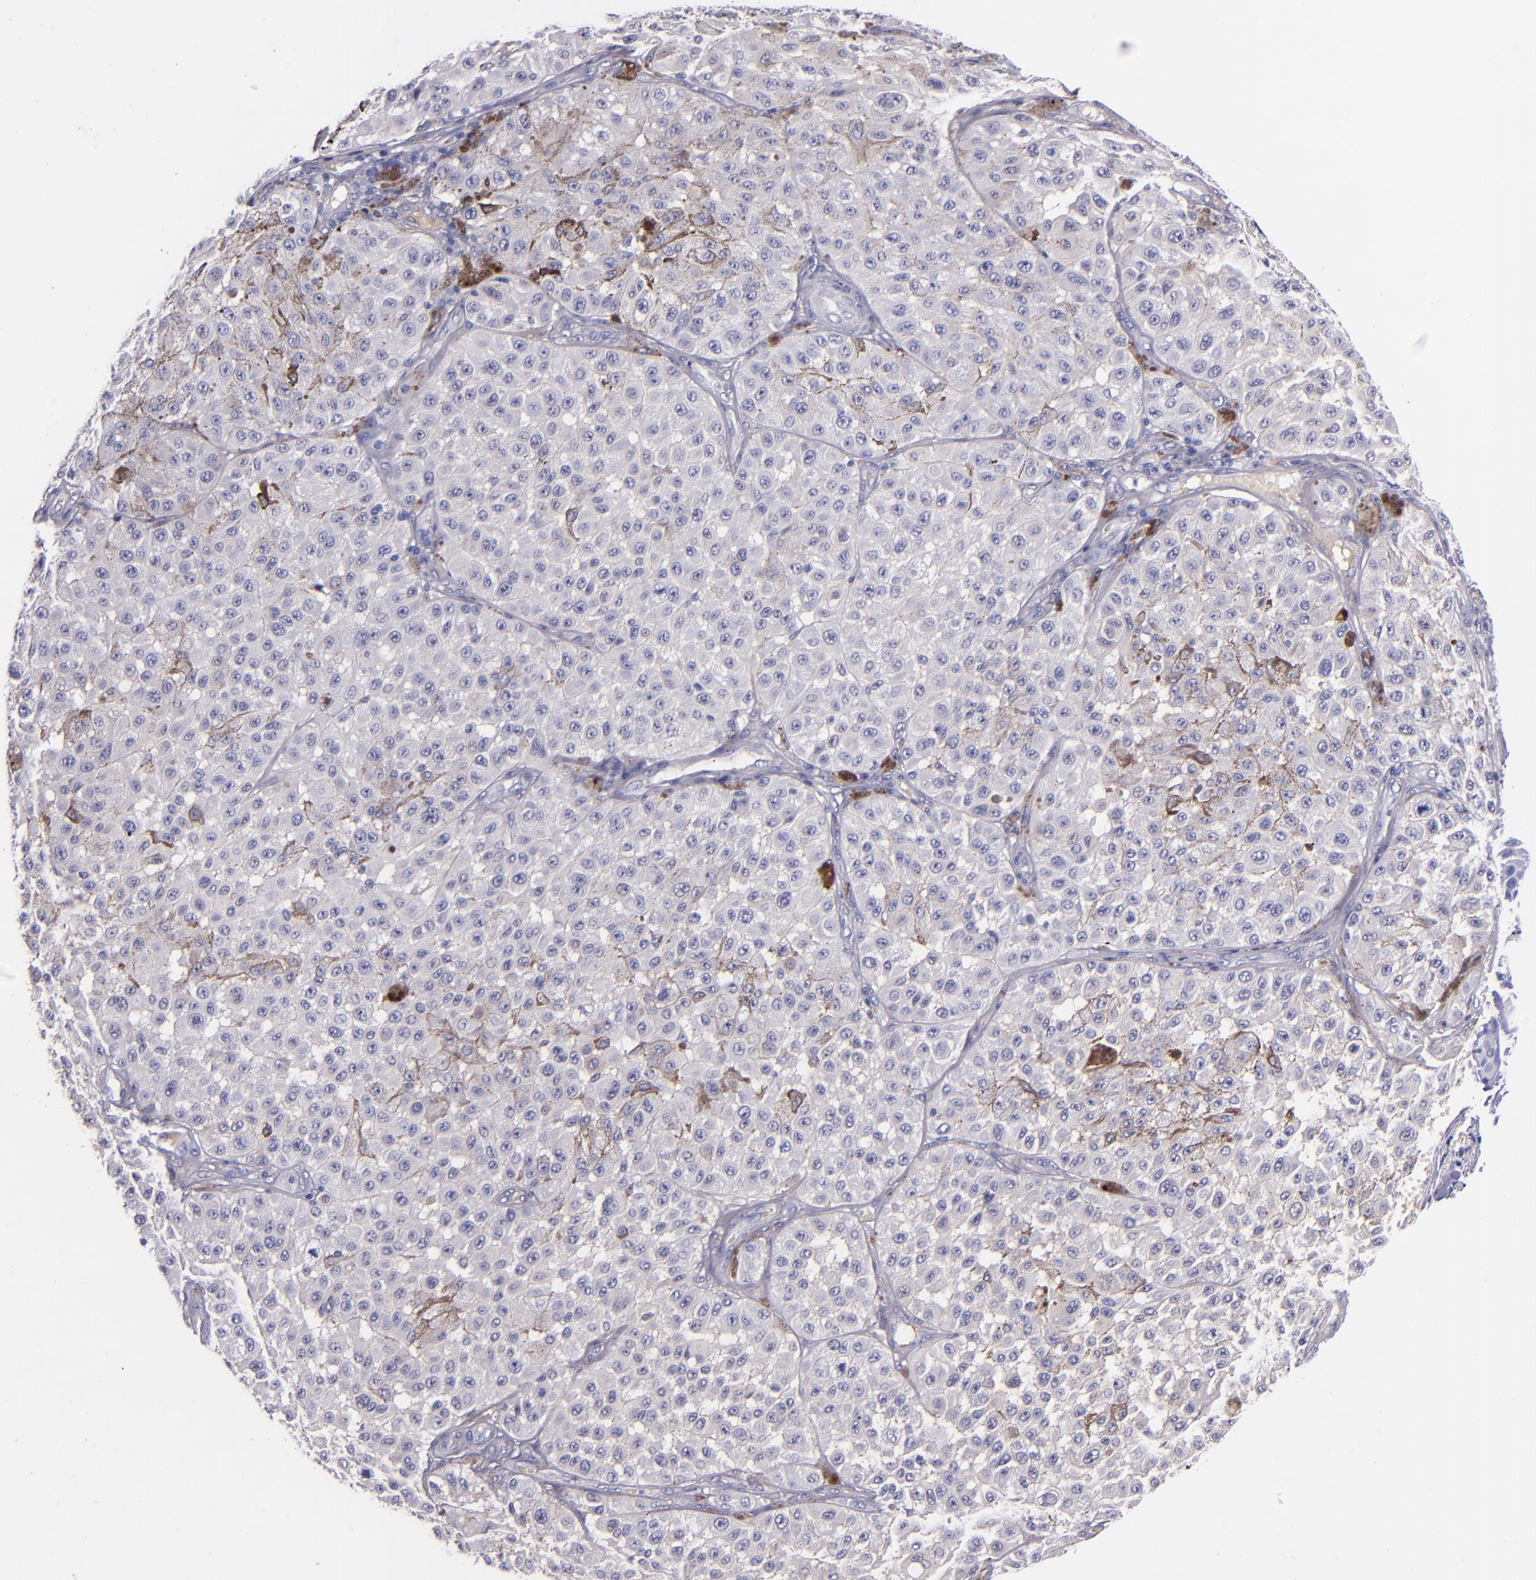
{"staining": {"intensity": "negative", "quantity": "none", "location": "none"}, "tissue": "melanoma", "cell_type": "Tumor cells", "image_type": "cancer", "snomed": [{"axis": "morphology", "description": "Malignant melanoma, NOS"}, {"axis": "topography", "description": "Skin"}], "caption": "IHC of malignant melanoma reveals no expression in tumor cells. The staining was performed using DAB (3,3'-diaminobenzidine) to visualize the protein expression in brown, while the nuclei were stained in blue with hematoxylin (Magnification: 20x).", "gene": "KNG1", "patient": {"sex": "female", "age": 64}}